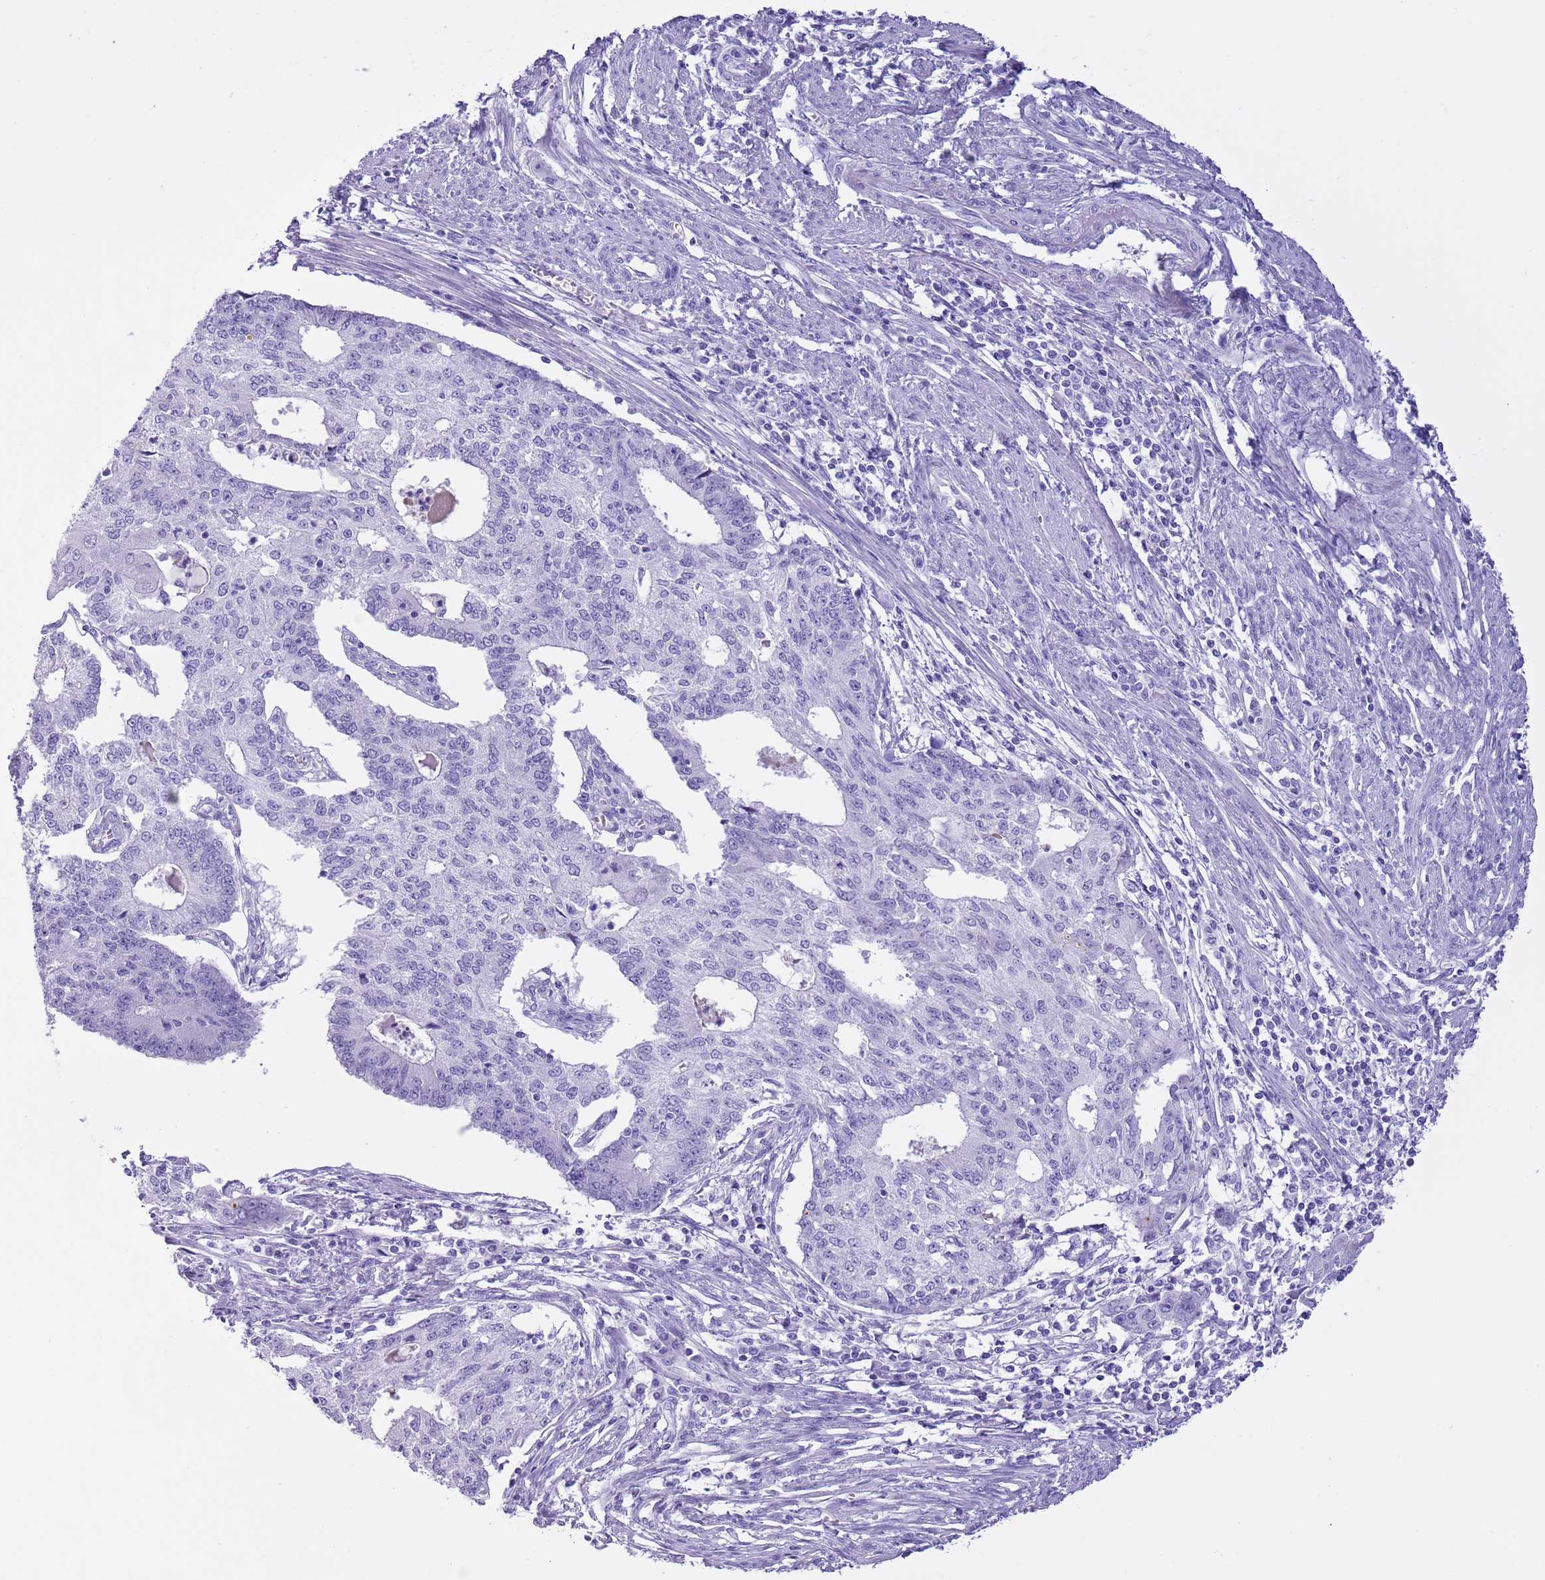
{"staining": {"intensity": "negative", "quantity": "none", "location": "none"}, "tissue": "endometrial cancer", "cell_type": "Tumor cells", "image_type": "cancer", "snomed": [{"axis": "morphology", "description": "Adenocarcinoma, NOS"}, {"axis": "topography", "description": "Endometrium"}], "caption": "The immunohistochemistry photomicrograph has no significant staining in tumor cells of endometrial adenocarcinoma tissue.", "gene": "TBC1D10B", "patient": {"sex": "female", "age": 56}}